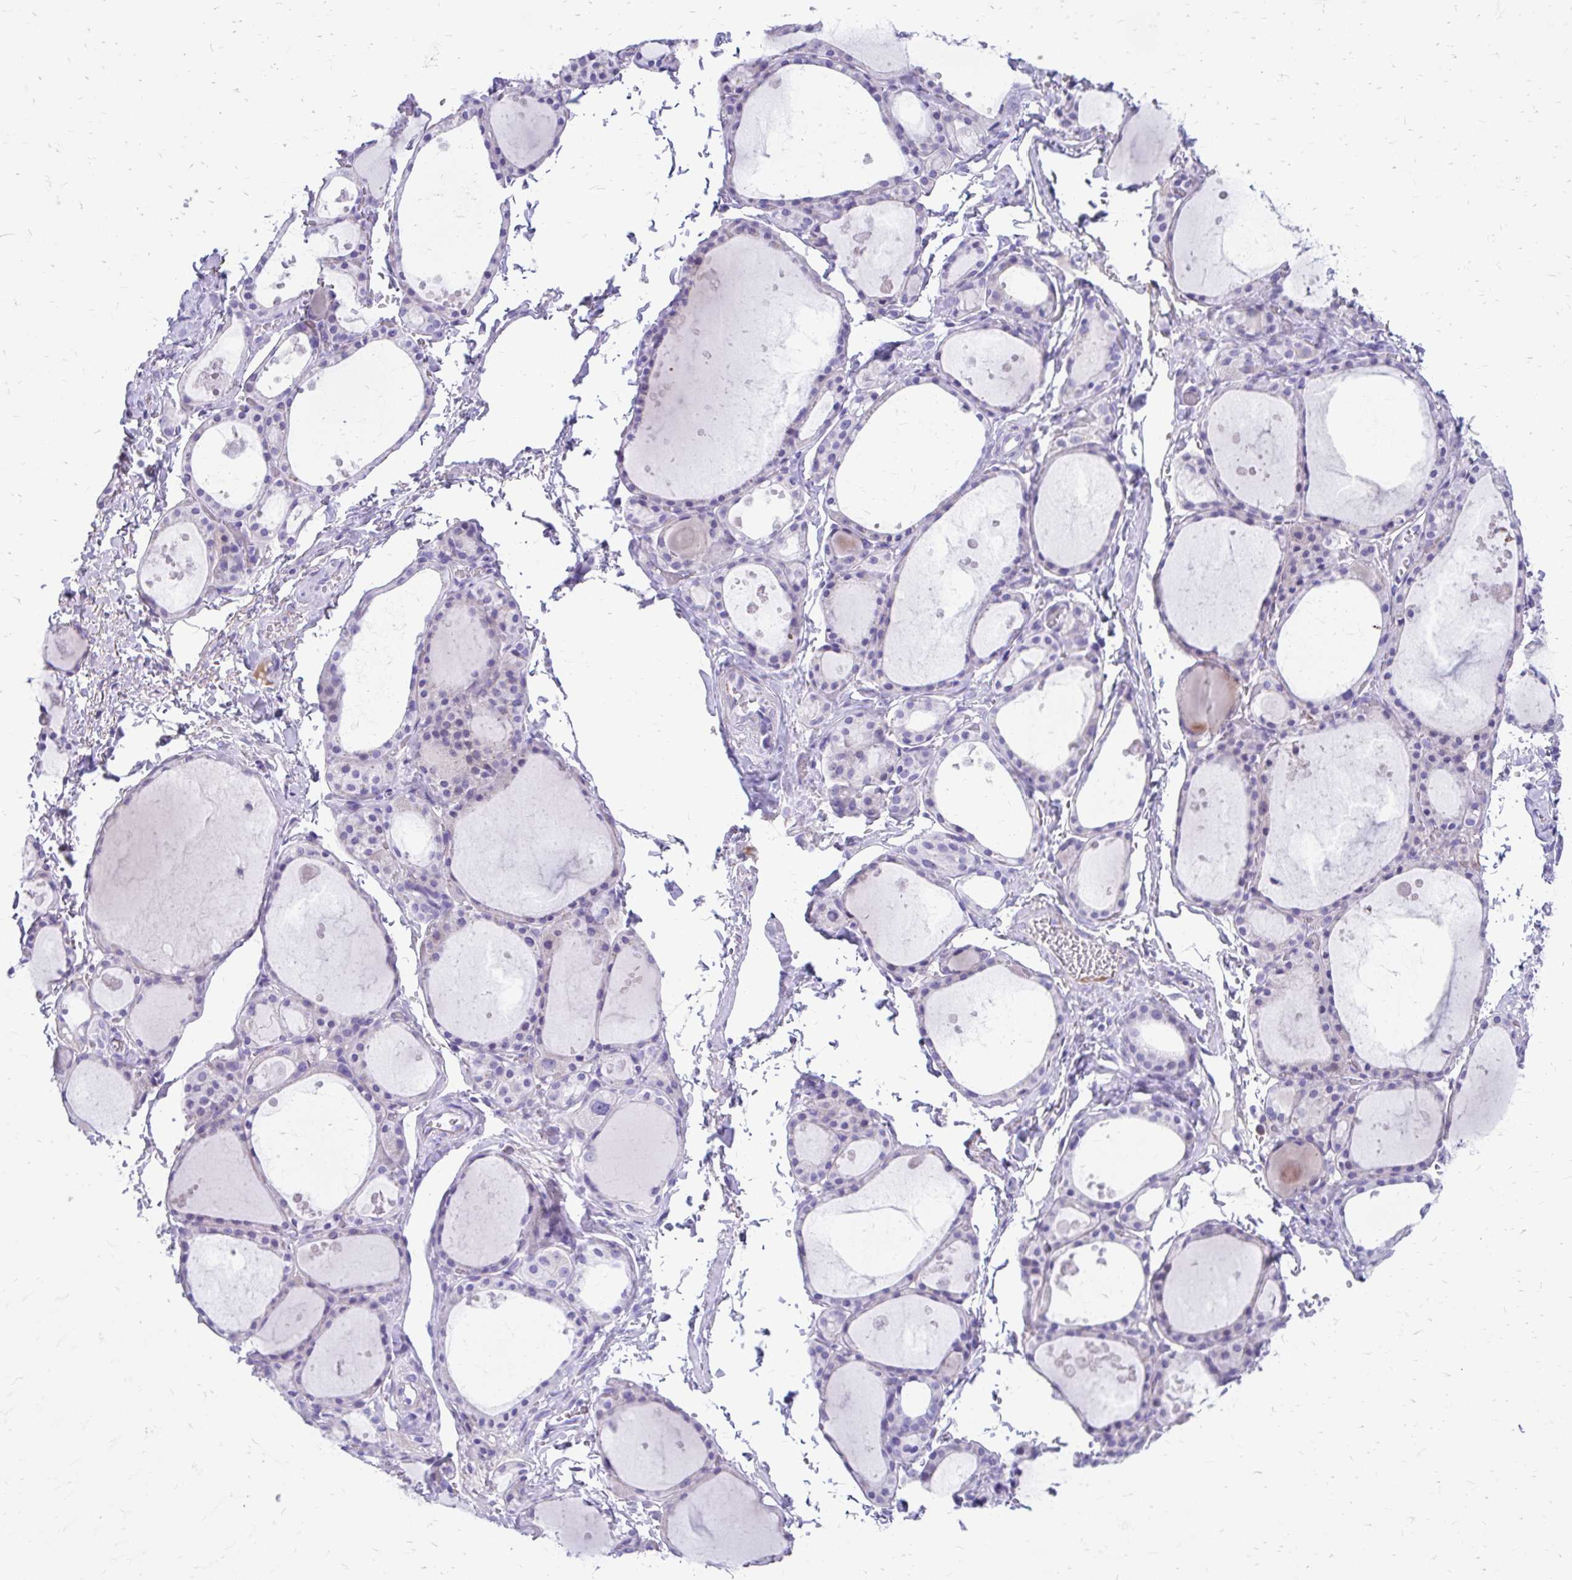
{"staining": {"intensity": "negative", "quantity": "none", "location": "none"}, "tissue": "thyroid gland", "cell_type": "Glandular cells", "image_type": "normal", "snomed": [{"axis": "morphology", "description": "Normal tissue, NOS"}, {"axis": "topography", "description": "Thyroid gland"}], "caption": "This image is of unremarkable thyroid gland stained with immunohistochemistry to label a protein in brown with the nuclei are counter-stained blue. There is no staining in glandular cells. (DAB immunohistochemistry, high magnification).", "gene": "SATL1", "patient": {"sex": "male", "age": 68}}